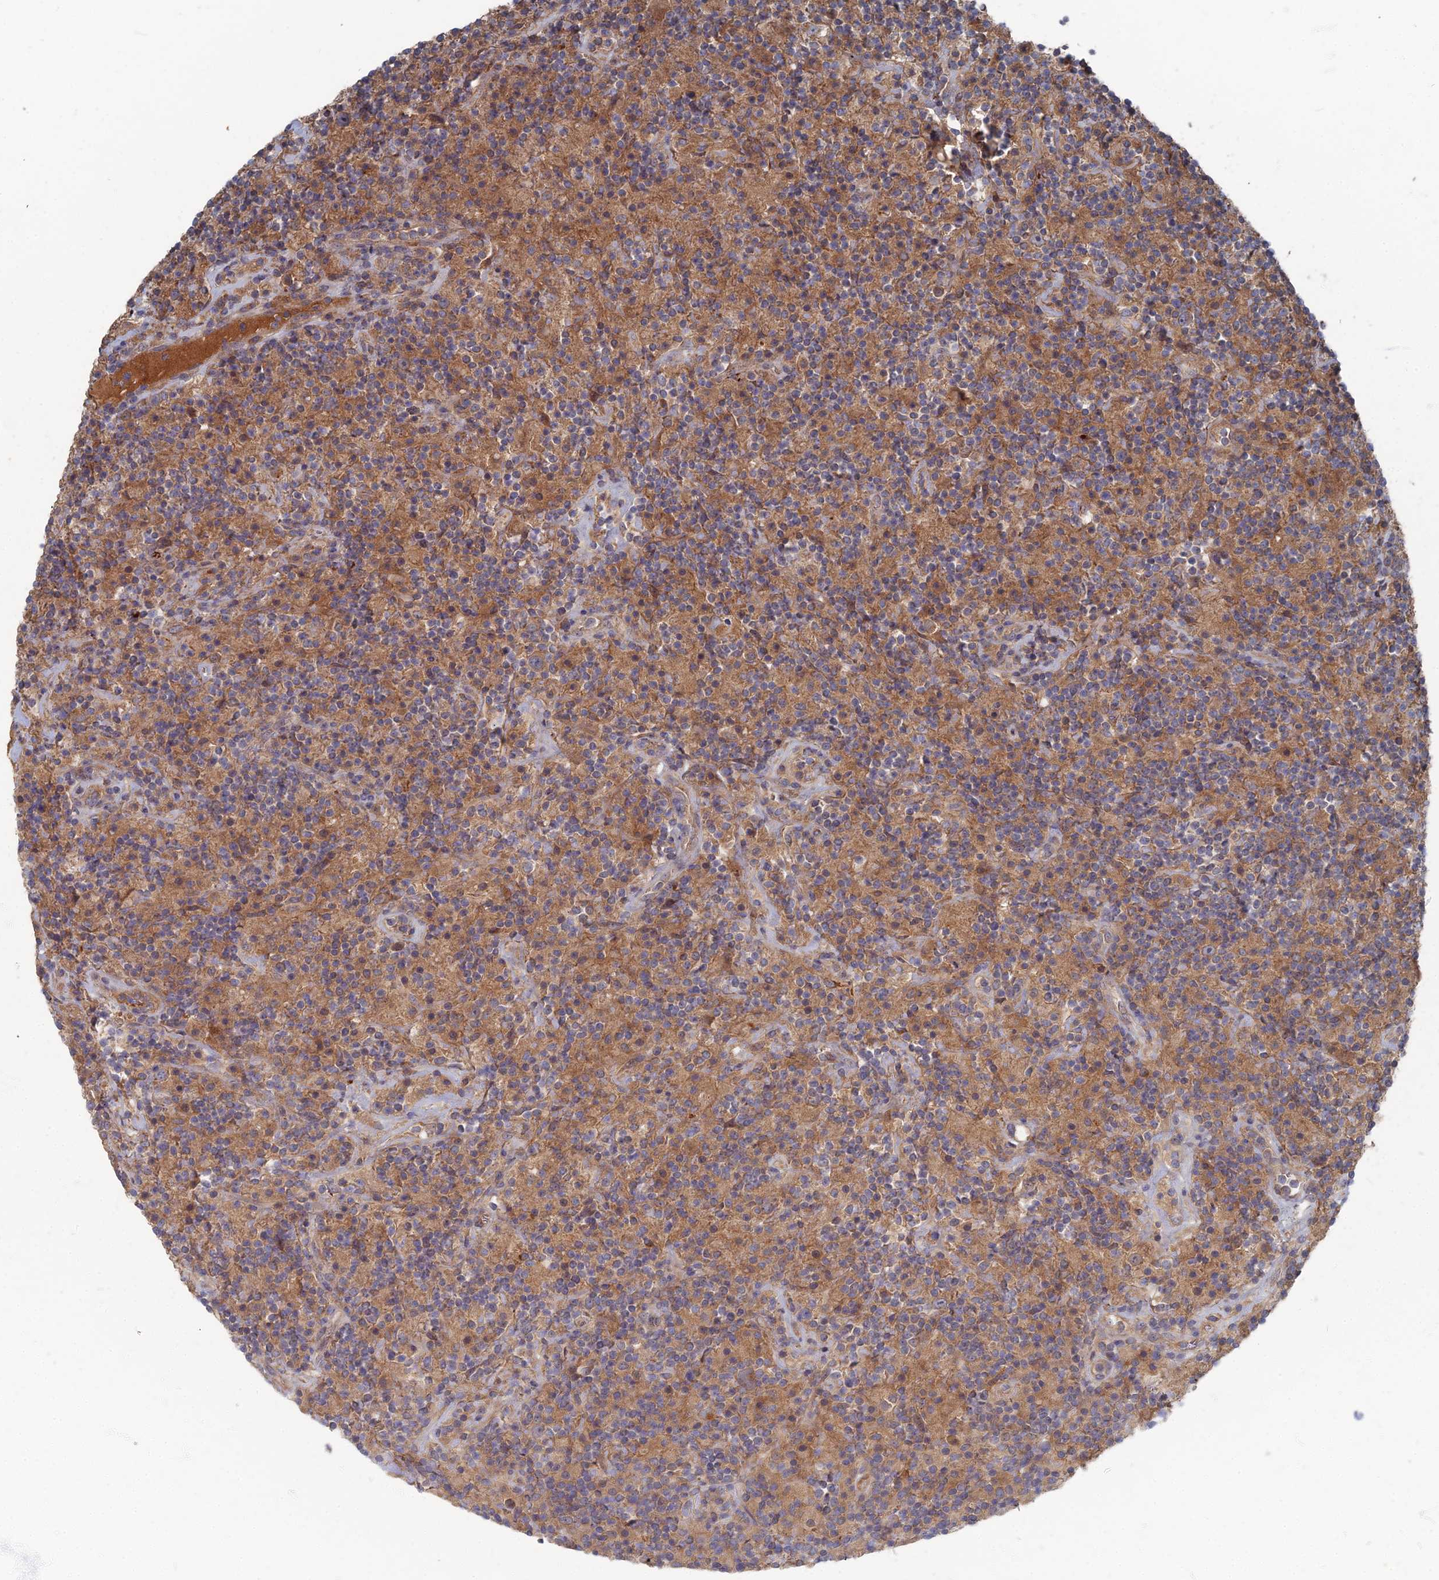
{"staining": {"intensity": "moderate", "quantity": ">75%", "location": "cytoplasmic/membranous"}, "tissue": "lymphoma", "cell_type": "Tumor cells", "image_type": "cancer", "snomed": [{"axis": "morphology", "description": "Hodgkin's disease, NOS"}, {"axis": "topography", "description": "Lymph node"}], "caption": "Immunohistochemistry (IHC) micrograph of neoplastic tissue: lymphoma stained using immunohistochemistry shows medium levels of moderate protein expression localized specifically in the cytoplasmic/membranous of tumor cells, appearing as a cytoplasmic/membranous brown color.", "gene": "PPCDC", "patient": {"sex": "male", "age": 70}}